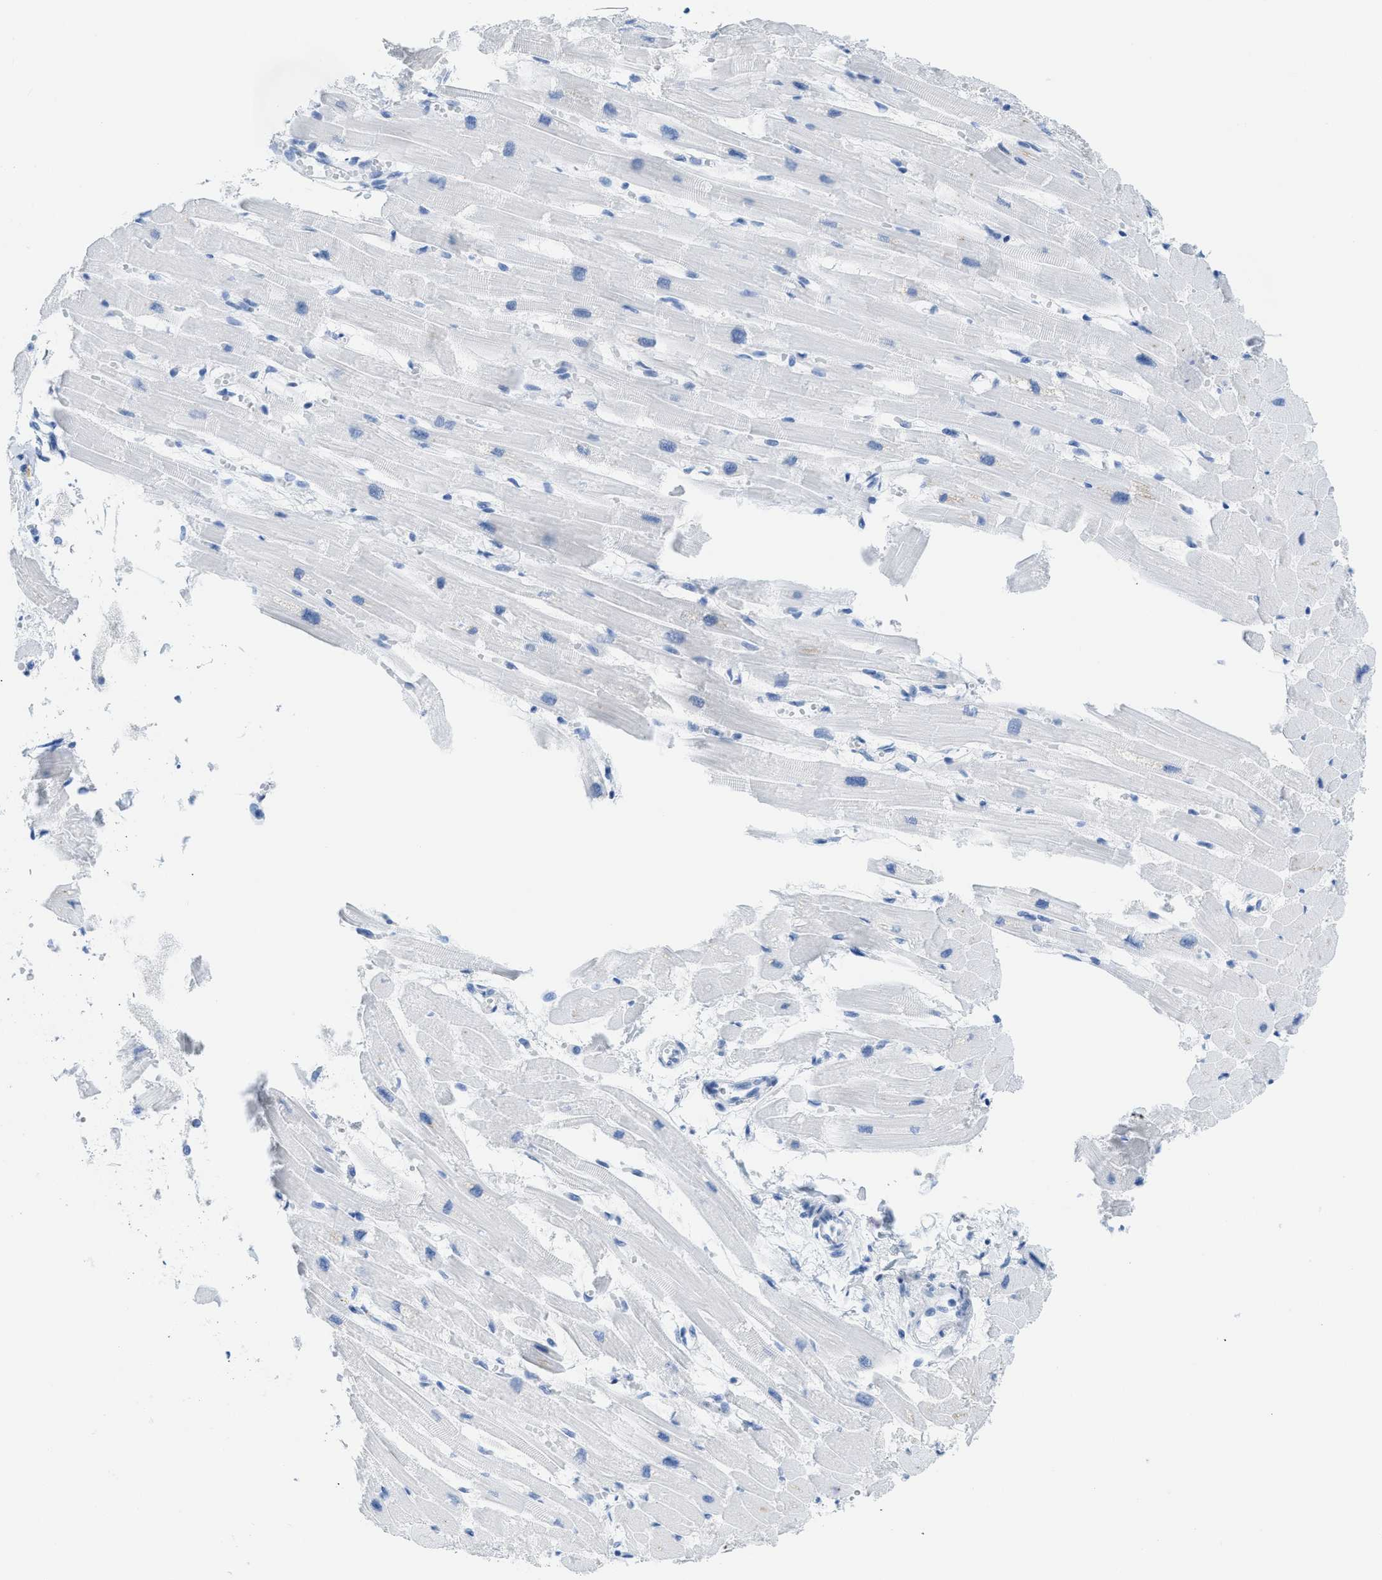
{"staining": {"intensity": "negative", "quantity": "none", "location": "none"}, "tissue": "heart muscle", "cell_type": "Cardiomyocytes", "image_type": "normal", "snomed": [{"axis": "morphology", "description": "Normal tissue, NOS"}, {"axis": "topography", "description": "Heart"}], "caption": "Immunohistochemistry micrograph of benign human heart muscle stained for a protein (brown), which demonstrates no staining in cardiomyocytes. The staining was performed using DAB (3,3'-diaminobenzidine) to visualize the protein expression in brown, while the nuclei were stained in blue with hematoxylin (Magnification: 20x).", "gene": "WDR4", "patient": {"sex": "female", "age": 54}}